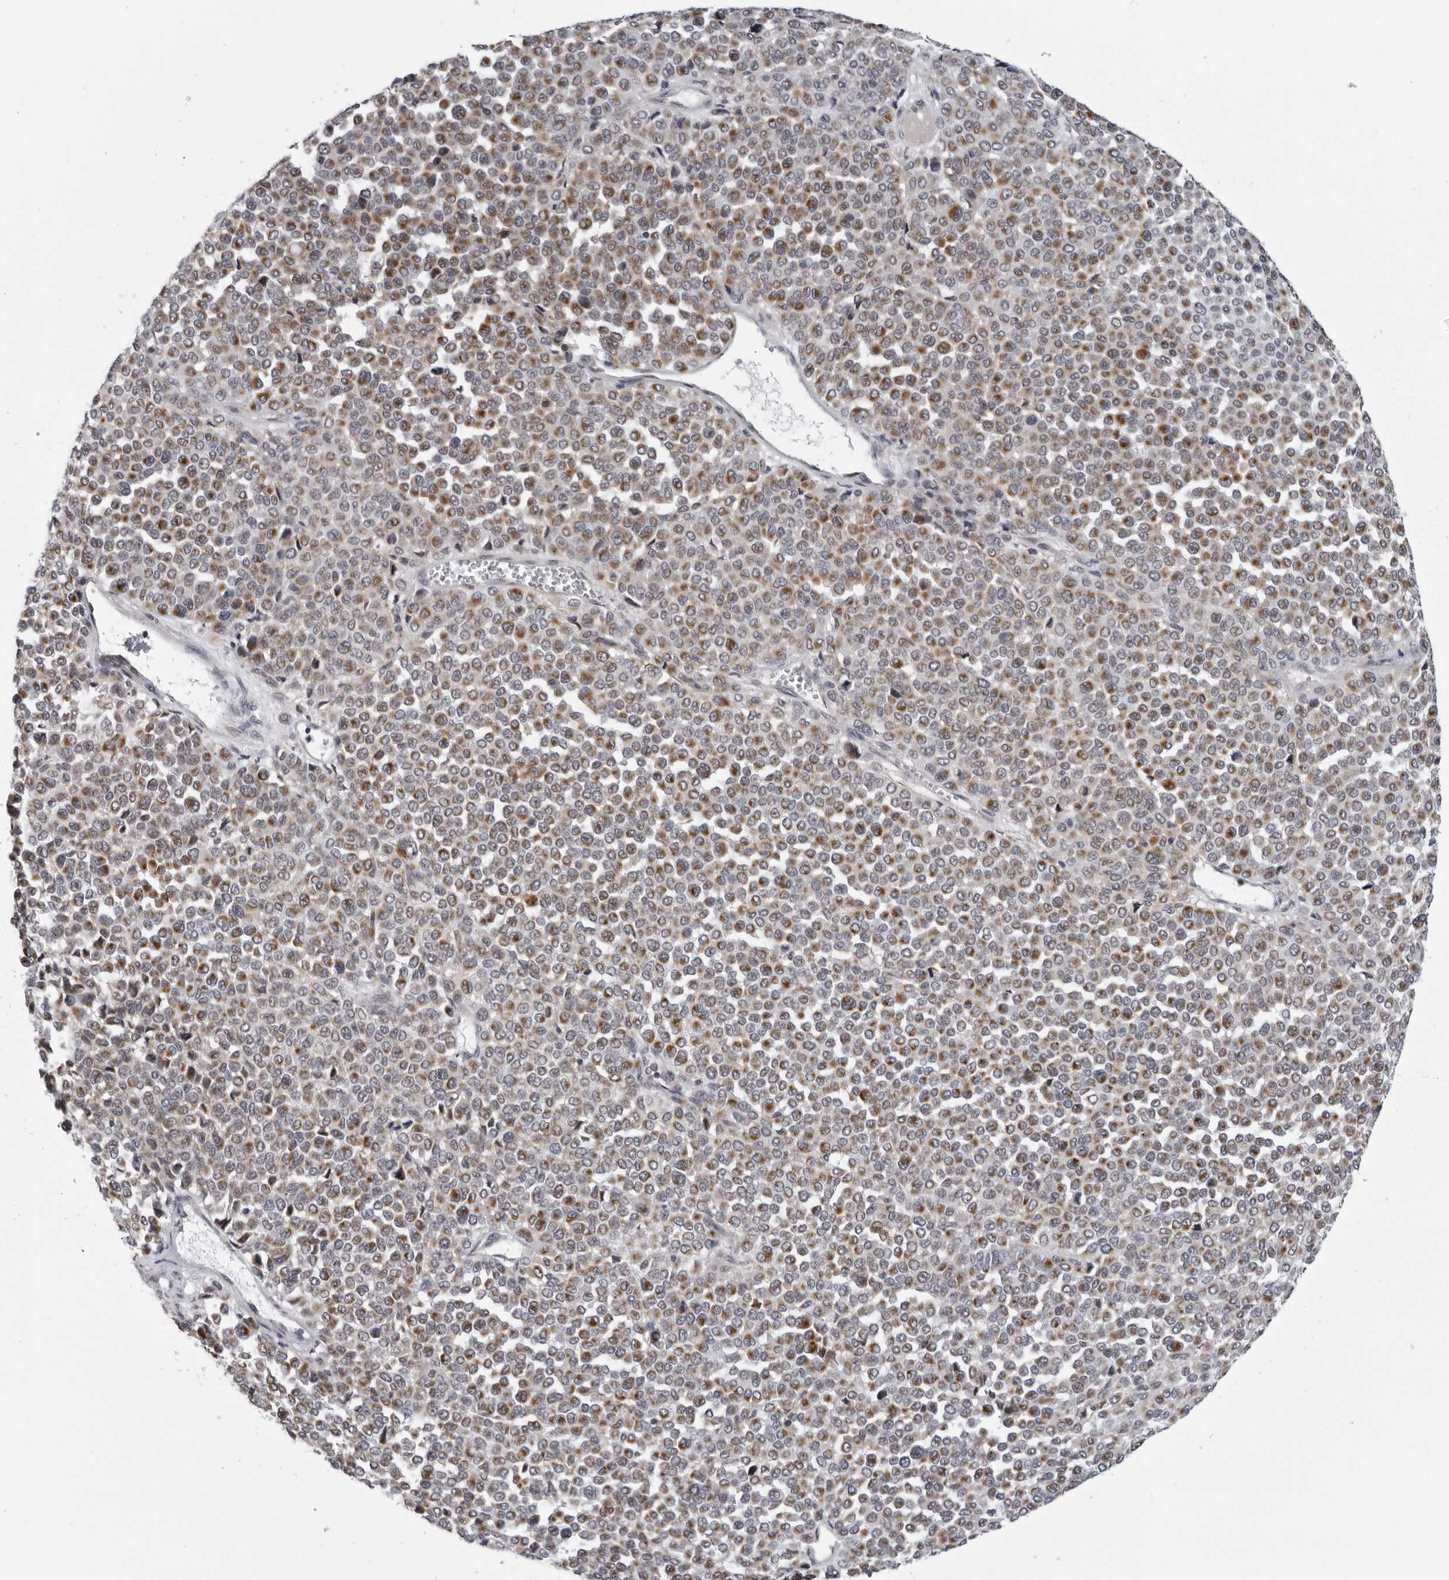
{"staining": {"intensity": "moderate", "quantity": ">75%", "location": "cytoplasmic/membranous"}, "tissue": "melanoma", "cell_type": "Tumor cells", "image_type": "cancer", "snomed": [{"axis": "morphology", "description": "Malignant melanoma, Metastatic site"}, {"axis": "topography", "description": "Pancreas"}], "caption": "This is an image of immunohistochemistry (IHC) staining of malignant melanoma (metastatic site), which shows moderate staining in the cytoplasmic/membranous of tumor cells.", "gene": "CPT2", "patient": {"sex": "female", "age": 30}}